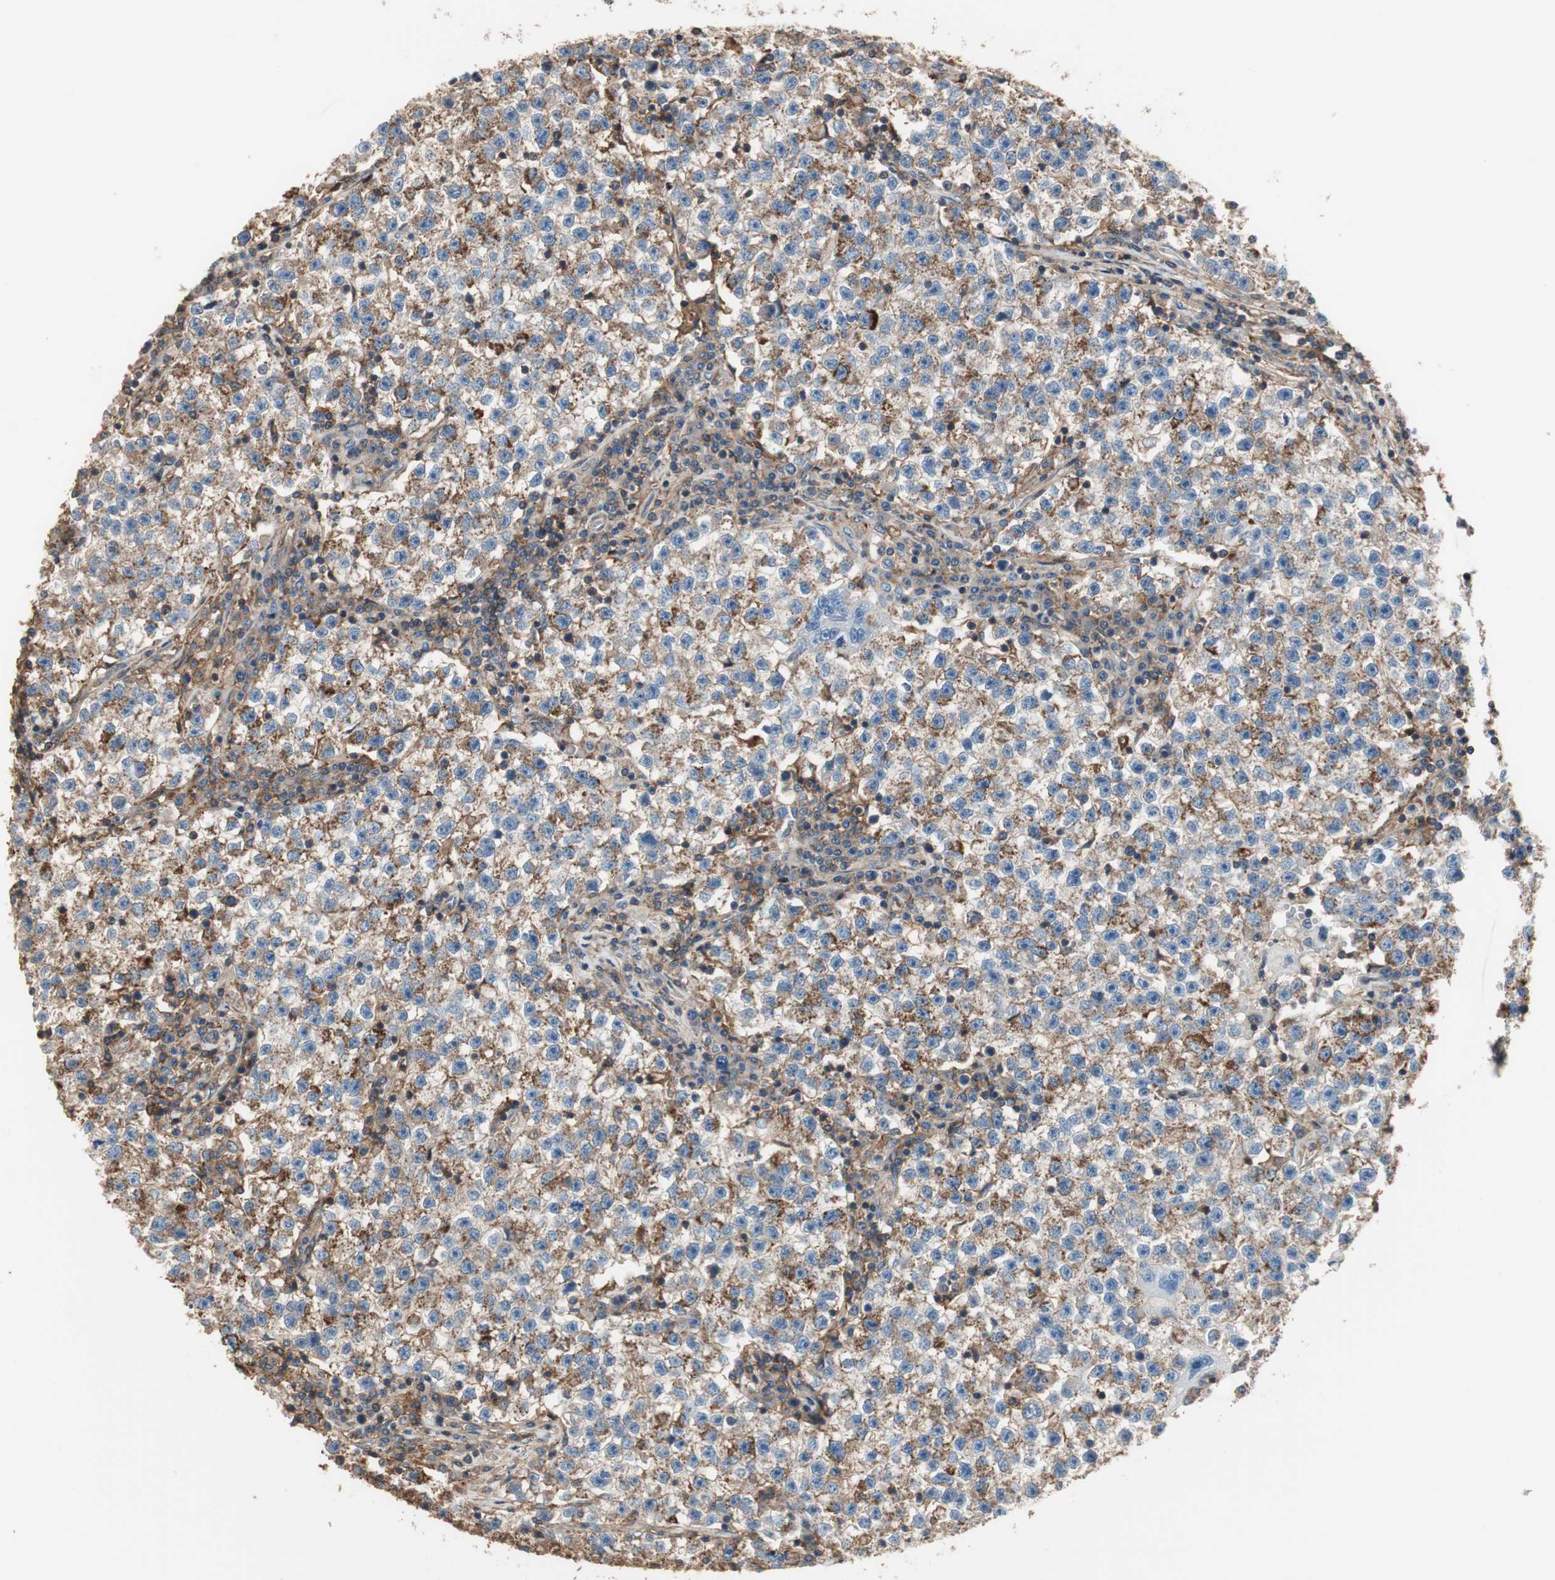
{"staining": {"intensity": "moderate", "quantity": "<25%", "location": "cytoplasmic/membranous"}, "tissue": "testis cancer", "cell_type": "Tumor cells", "image_type": "cancer", "snomed": [{"axis": "morphology", "description": "Seminoma, NOS"}, {"axis": "topography", "description": "Testis"}], "caption": "The micrograph exhibits immunohistochemical staining of testis seminoma. There is moderate cytoplasmic/membranous staining is present in approximately <25% of tumor cells.", "gene": "IL1RL1", "patient": {"sex": "male", "age": 22}}